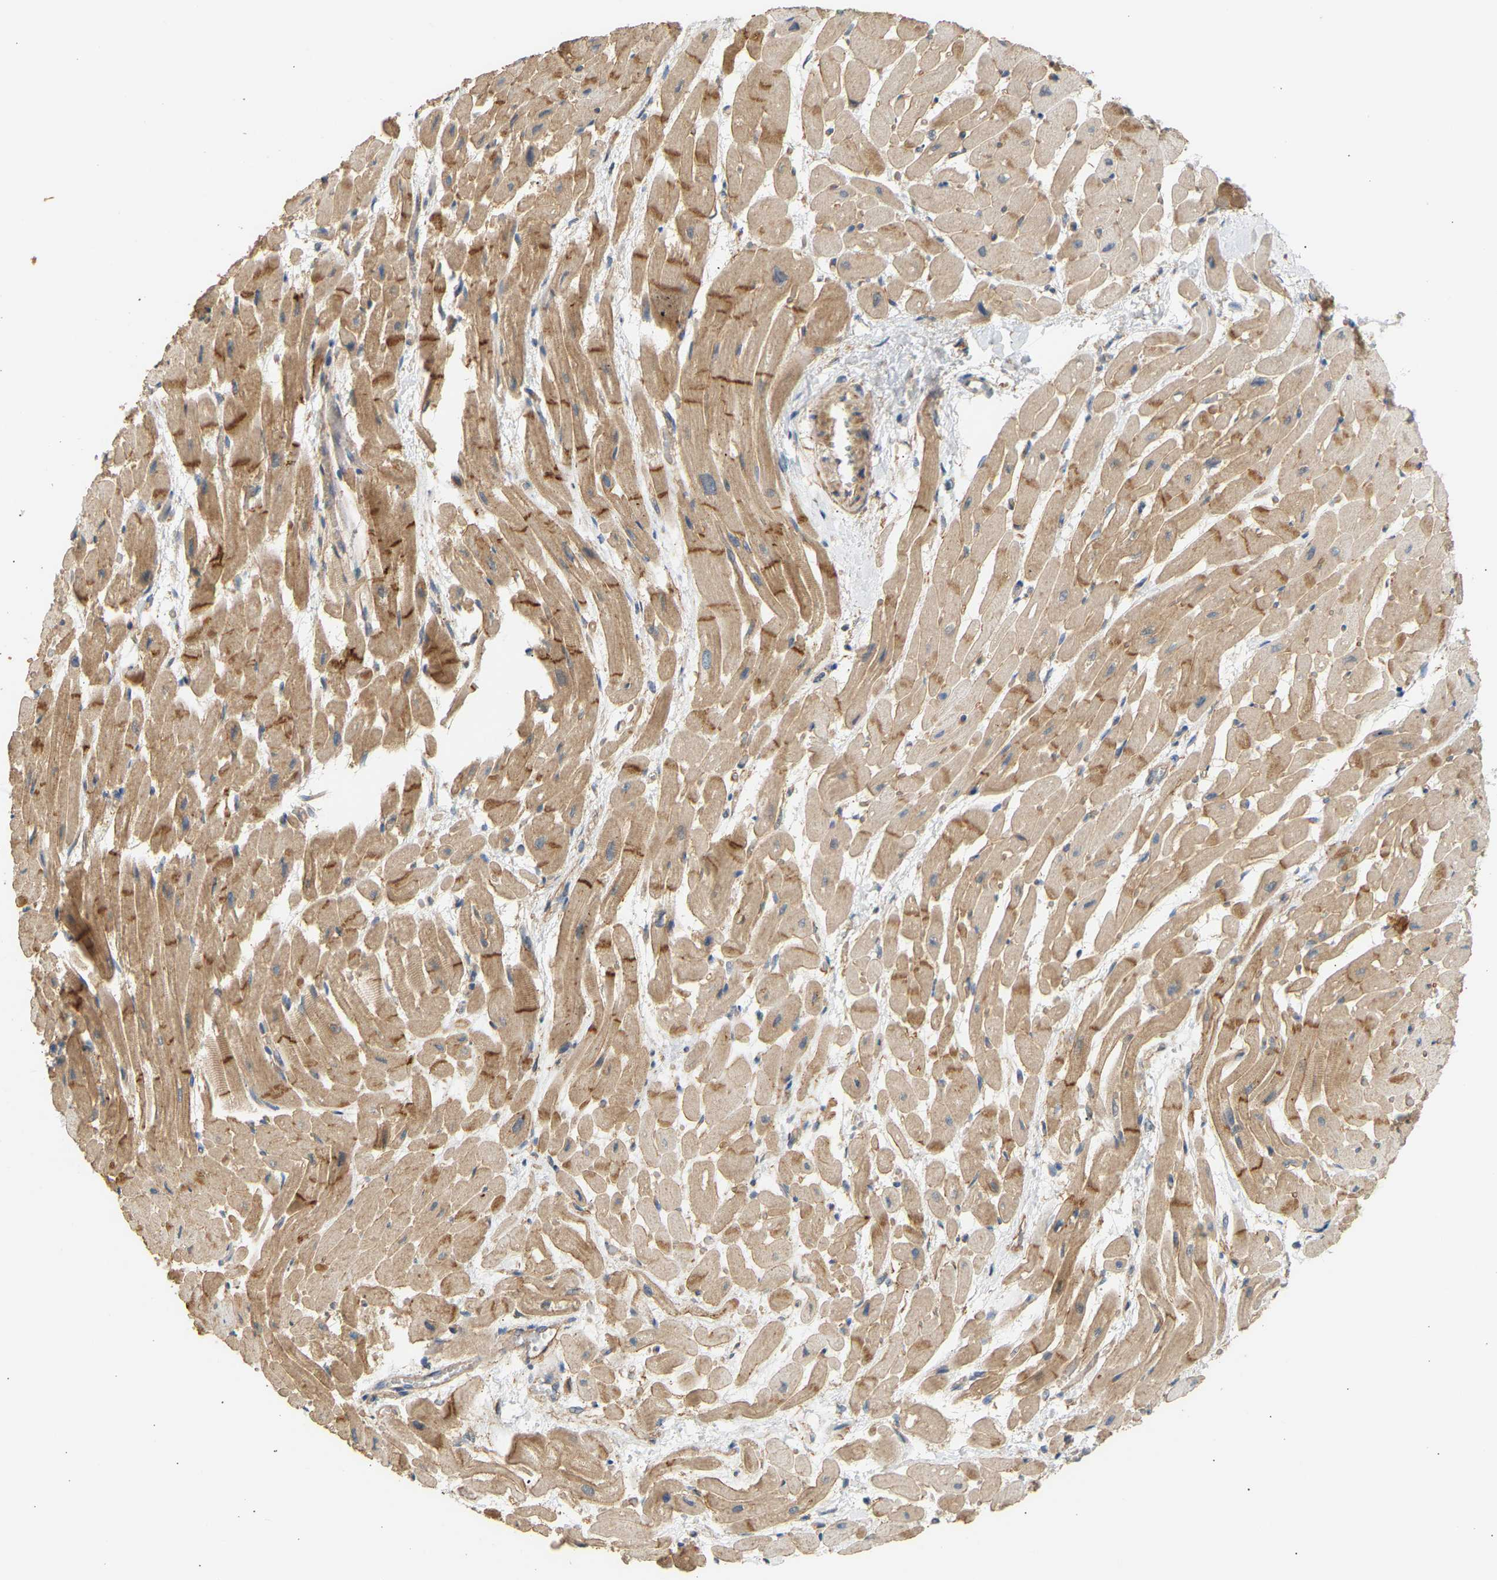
{"staining": {"intensity": "moderate", "quantity": ">75%", "location": "cytoplasmic/membranous"}, "tissue": "heart muscle", "cell_type": "Cardiomyocytes", "image_type": "normal", "snomed": [{"axis": "morphology", "description": "Normal tissue, NOS"}, {"axis": "topography", "description": "Heart"}], "caption": "Normal heart muscle exhibits moderate cytoplasmic/membranous expression in about >75% of cardiomyocytes, visualized by immunohistochemistry. (brown staining indicates protein expression, while blue staining denotes nuclei).", "gene": "RGL1", "patient": {"sex": "male", "age": 45}}